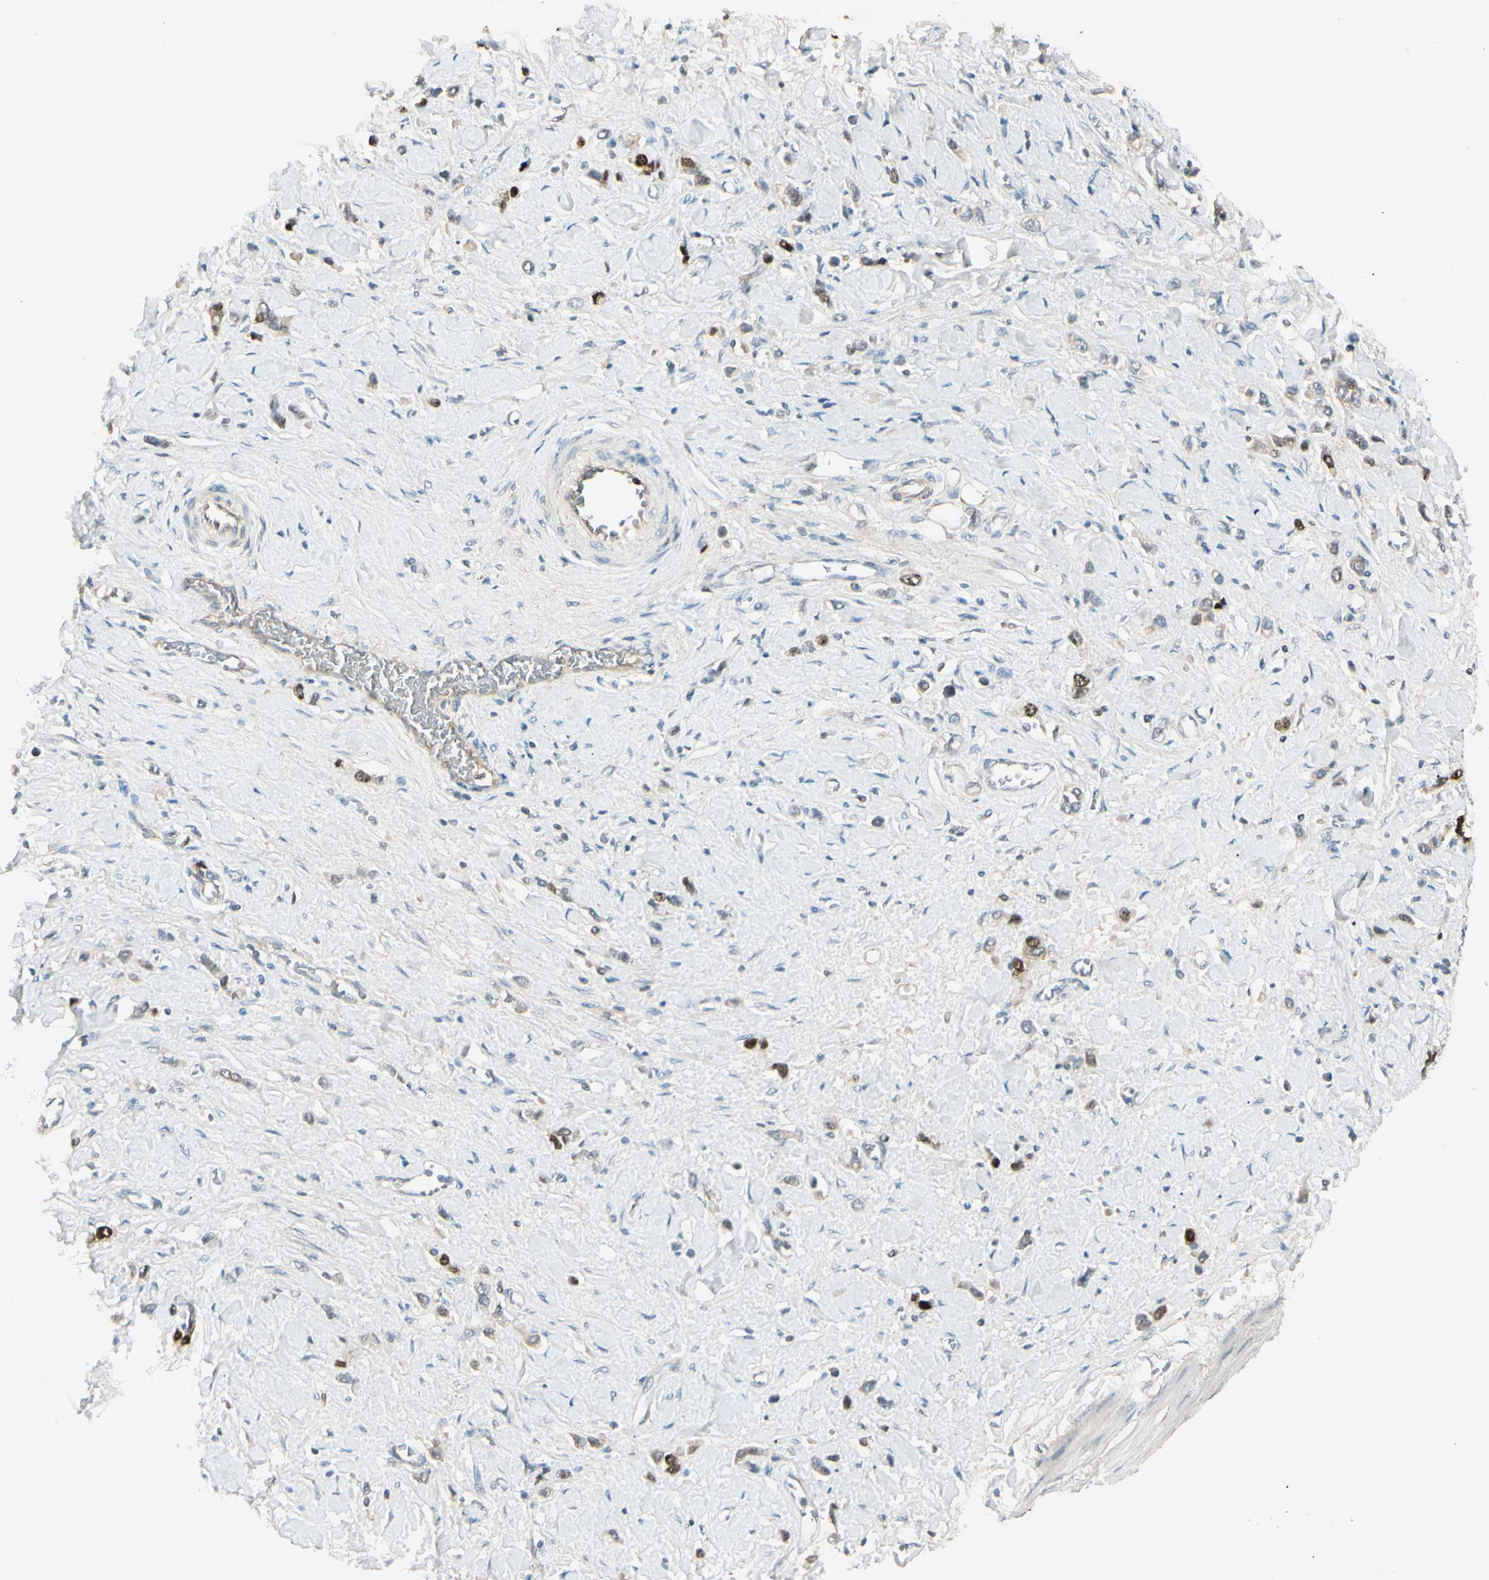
{"staining": {"intensity": "strong", "quantity": "<25%", "location": "nuclear"}, "tissue": "stomach cancer", "cell_type": "Tumor cells", "image_type": "cancer", "snomed": [{"axis": "morphology", "description": "Normal tissue, NOS"}, {"axis": "morphology", "description": "Adenocarcinoma, NOS"}, {"axis": "topography", "description": "Stomach, upper"}, {"axis": "topography", "description": "Stomach"}], "caption": "This image exhibits immunohistochemistry (IHC) staining of stomach cancer, with medium strong nuclear positivity in approximately <25% of tumor cells.", "gene": "PITX1", "patient": {"sex": "female", "age": 65}}